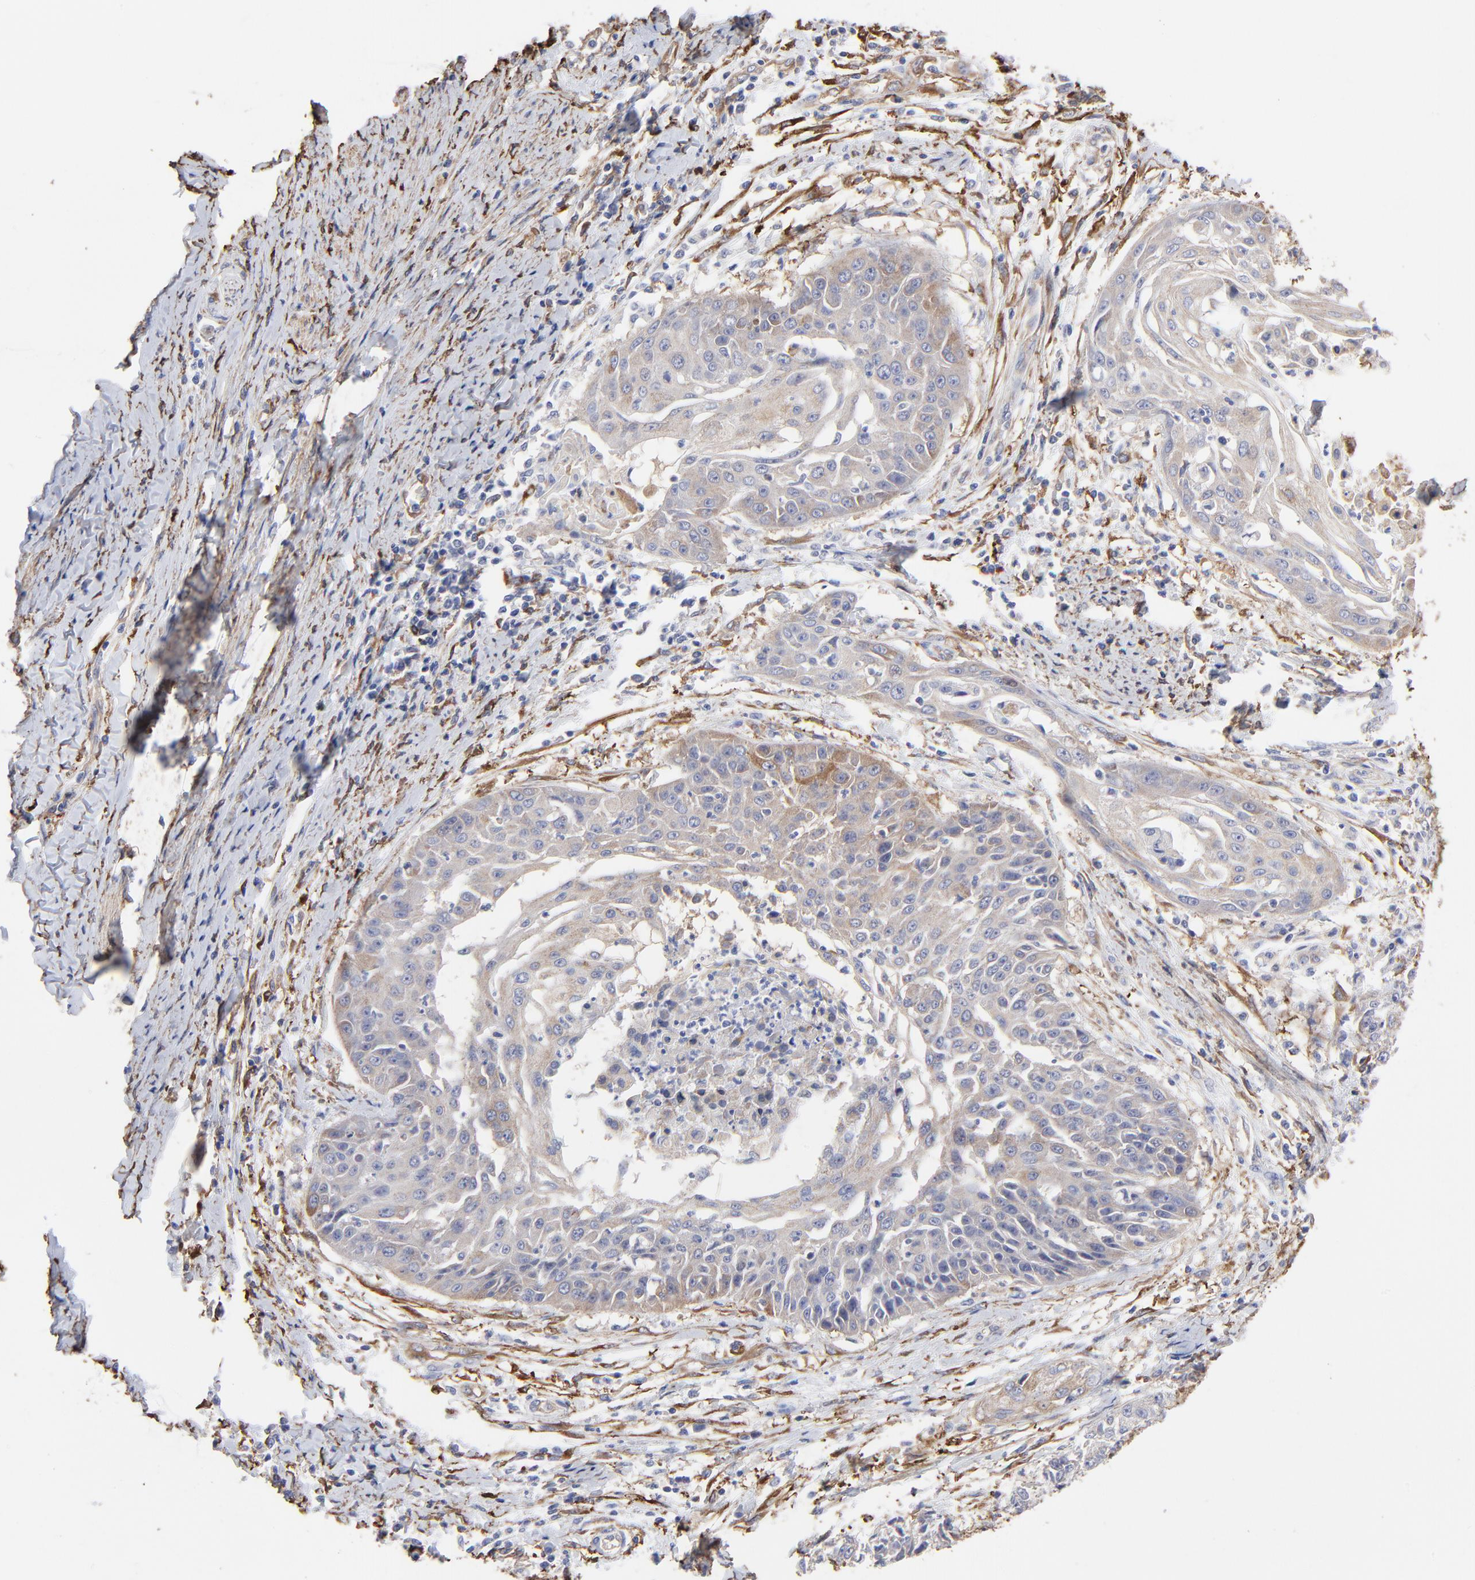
{"staining": {"intensity": "weak", "quantity": ">75%", "location": "cytoplasmic/membranous"}, "tissue": "cervical cancer", "cell_type": "Tumor cells", "image_type": "cancer", "snomed": [{"axis": "morphology", "description": "Squamous cell carcinoma, NOS"}, {"axis": "topography", "description": "Cervix"}], "caption": "This is a micrograph of IHC staining of cervical cancer (squamous cell carcinoma), which shows weak staining in the cytoplasmic/membranous of tumor cells.", "gene": "CILP", "patient": {"sex": "female", "age": 64}}